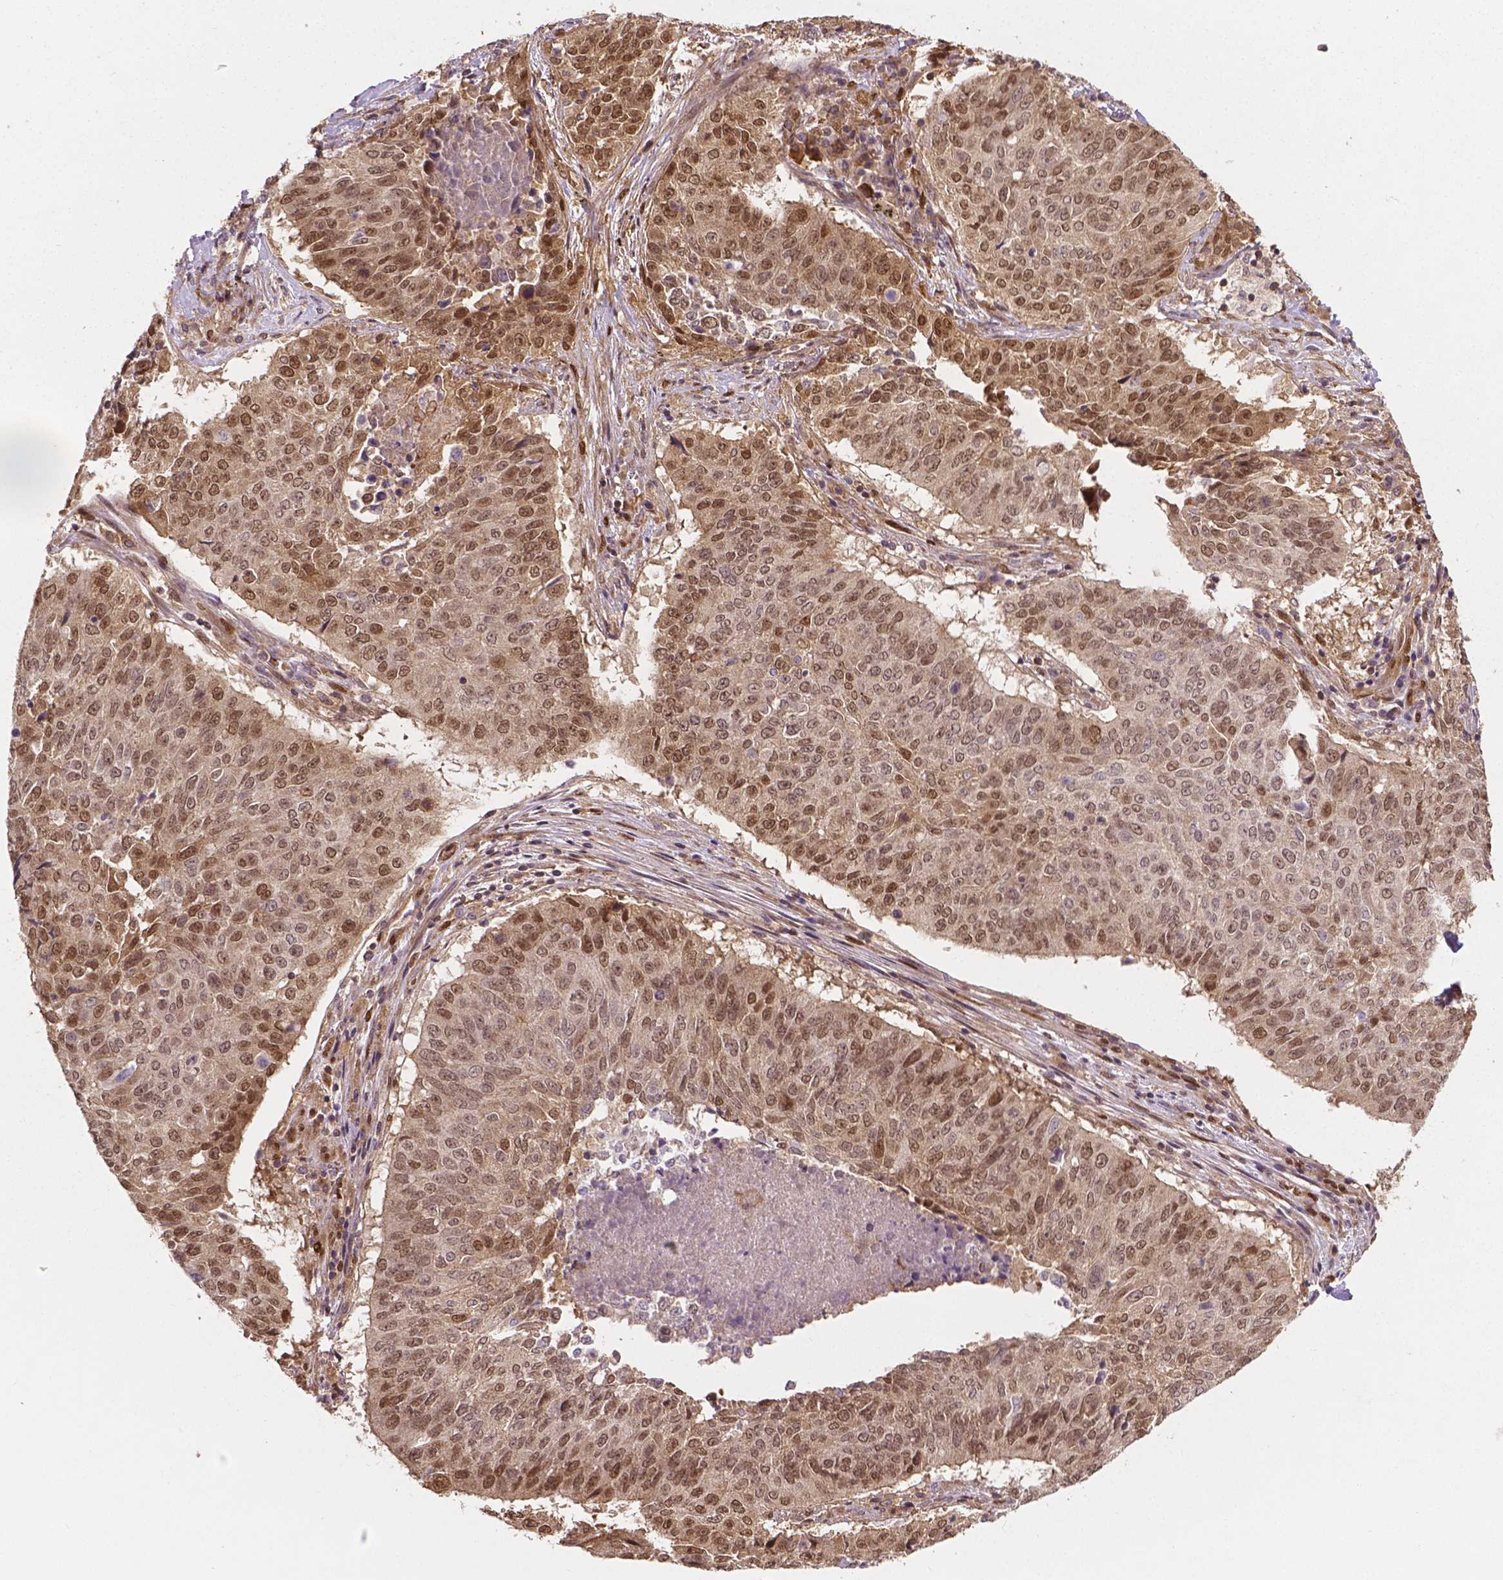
{"staining": {"intensity": "moderate", "quantity": ">75%", "location": "nuclear"}, "tissue": "lung cancer", "cell_type": "Tumor cells", "image_type": "cancer", "snomed": [{"axis": "morphology", "description": "Normal tissue, NOS"}, {"axis": "morphology", "description": "Squamous cell carcinoma, NOS"}, {"axis": "topography", "description": "Bronchus"}, {"axis": "topography", "description": "Lung"}], "caption": "This image exhibits lung cancer (squamous cell carcinoma) stained with IHC to label a protein in brown. The nuclear of tumor cells show moderate positivity for the protein. Nuclei are counter-stained blue.", "gene": "YAP1", "patient": {"sex": "male", "age": 64}}